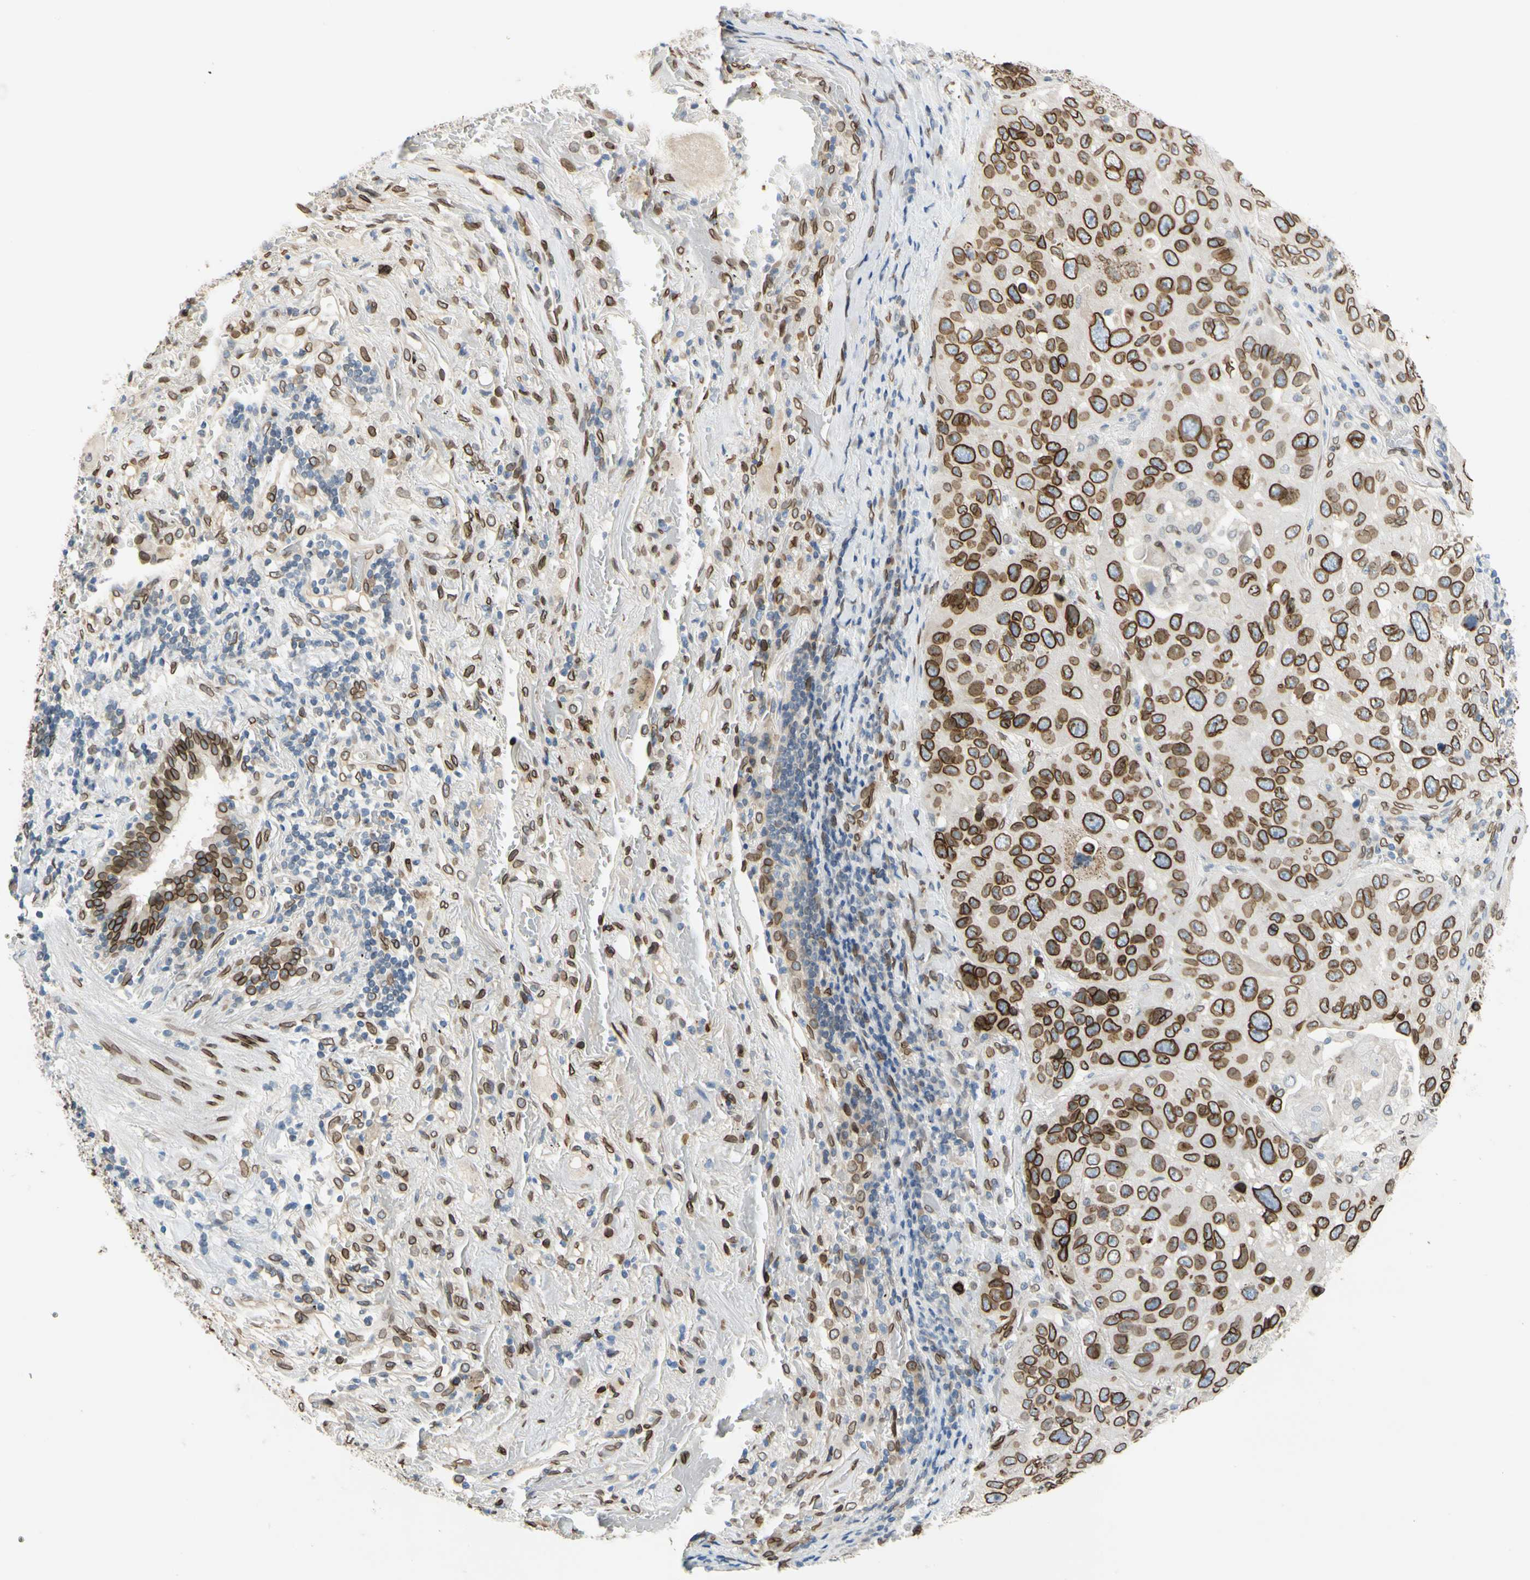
{"staining": {"intensity": "strong", "quantity": ">75%", "location": "cytoplasmic/membranous,nuclear"}, "tissue": "lung cancer", "cell_type": "Tumor cells", "image_type": "cancer", "snomed": [{"axis": "morphology", "description": "Squamous cell carcinoma, NOS"}, {"axis": "topography", "description": "Lung"}], "caption": "An image of lung cancer stained for a protein displays strong cytoplasmic/membranous and nuclear brown staining in tumor cells. The protein of interest is shown in brown color, while the nuclei are stained blue.", "gene": "SUN1", "patient": {"sex": "male", "age": 57}}